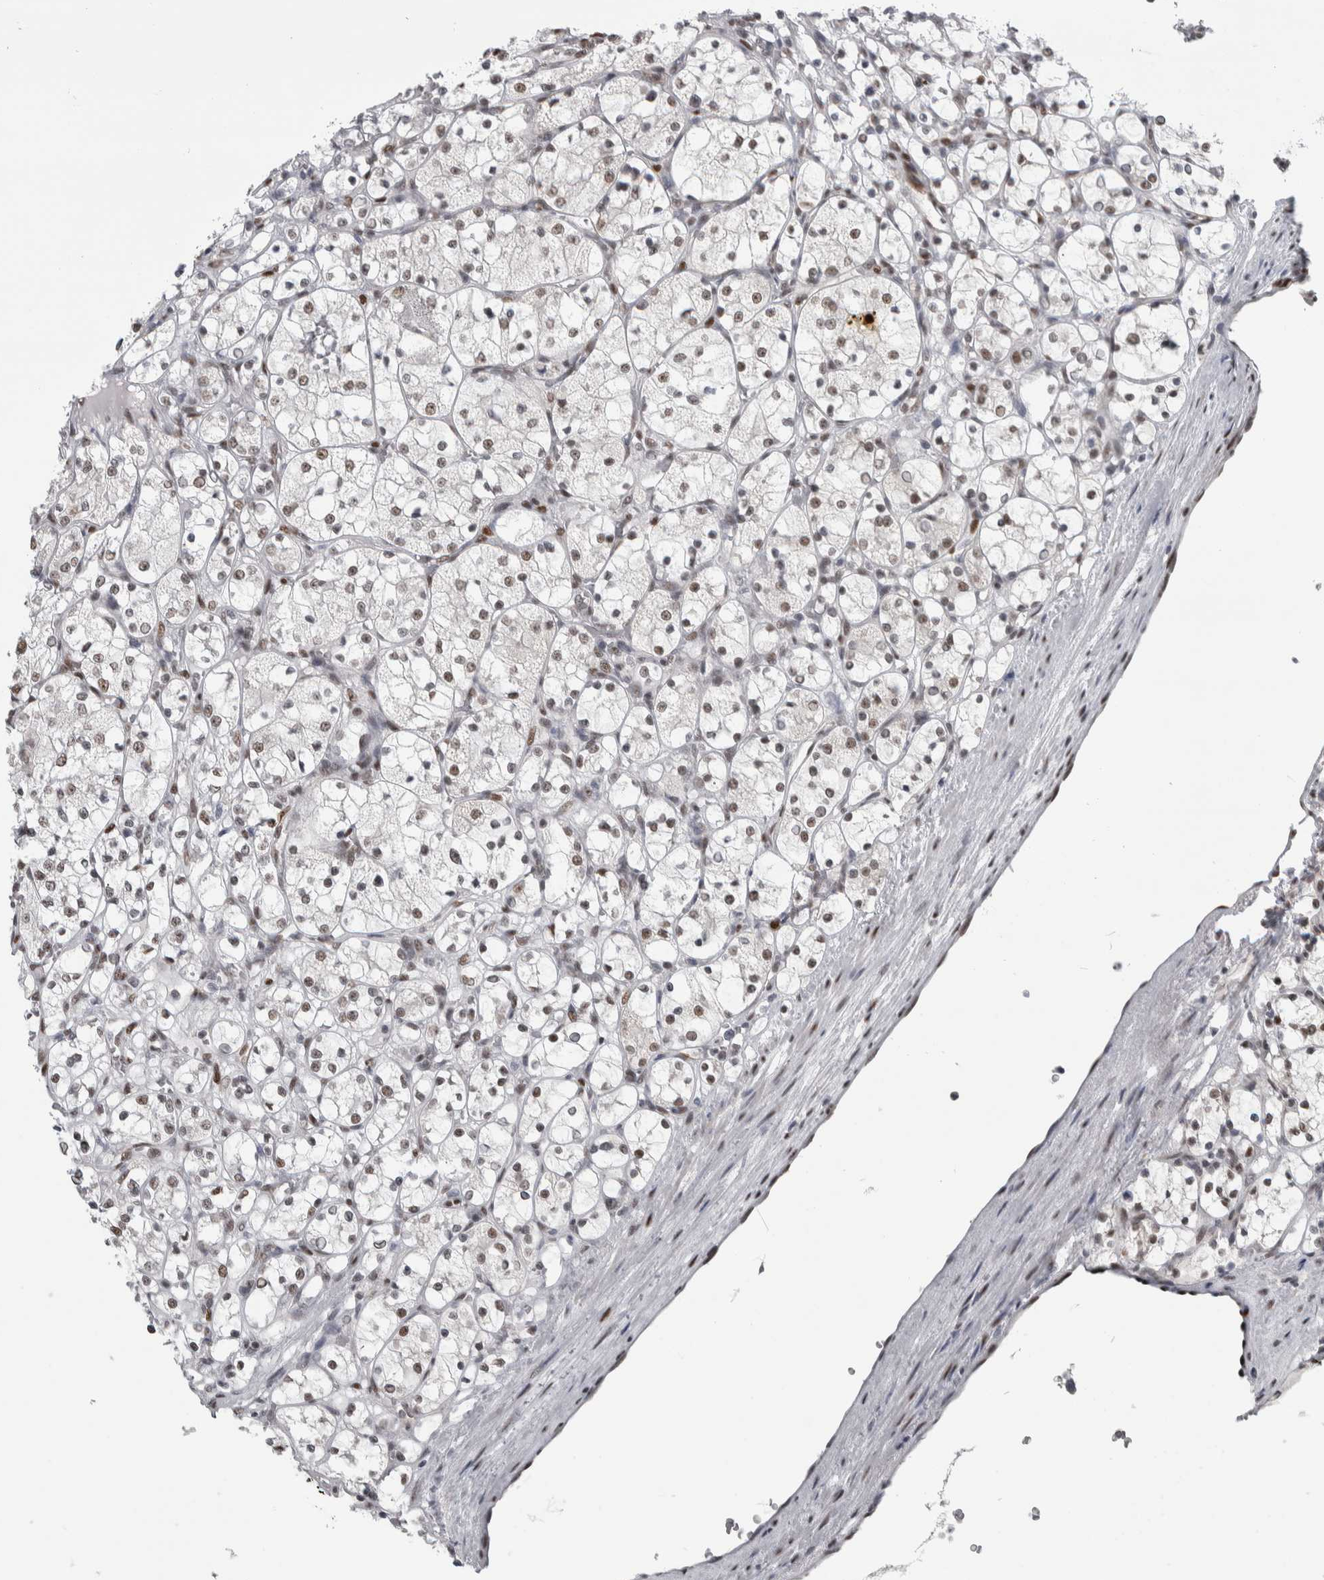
{"staining": {"intensity": "weak", "quantity": "25%-75%", "location": "nuclear"}, "tissue": "renal cancer", "cell_type": "Tumor cells", "image_type": "cancer", "snomed": [{"axis": "morphology", "description": "Adenocarcinoma, NOS"}, {"axis": "topography", "description": "Kidney"}], "caption": "Renal cancer stained with a protein marker reveals weak staining in tumor cells.", "gene": "HEXIM2", "patient": {"sex": "female", "age": 69}}